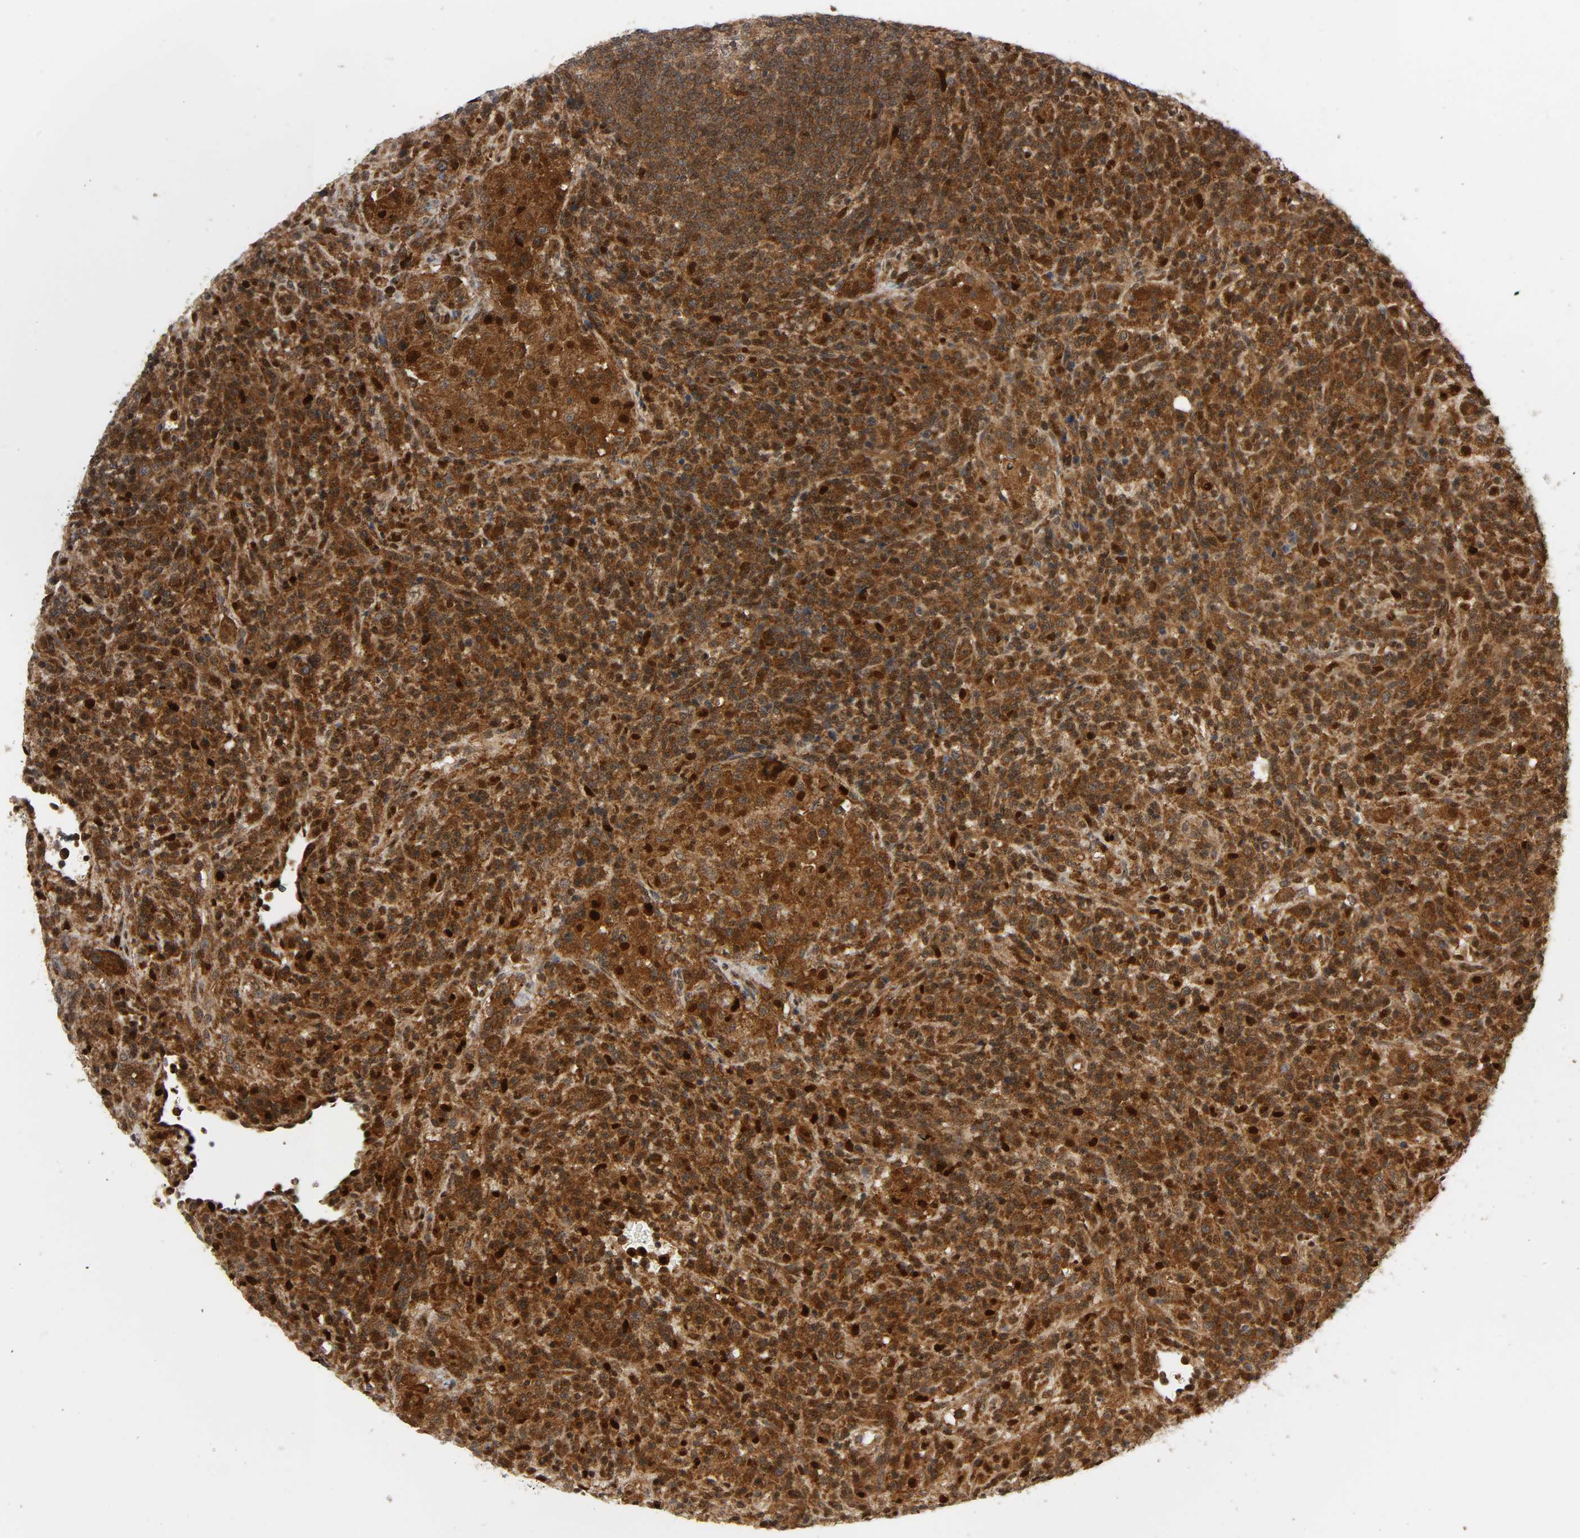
{"staining": {"intensity": "strong", "quantity": ">75%", "location": "cytoplasmic/membranous,nuclear"}, "tissue": "lymphoma", "cell_type": "Tumor cells", "image_type": "cancer", "snomed": [{"axis": "morphology", "description": "Hodgkin's disease, NOS"}, {"axis": "topography", "description": "Lymph node"}], "caption": "Human lymphoma stained for a protein (brown) demonstrates strong cytoplasmic/membranous and nuclear positive expression in about >75% of tumor cells.", "gene": "CHUK", "patient": {"sex": "male", "age": 65}}